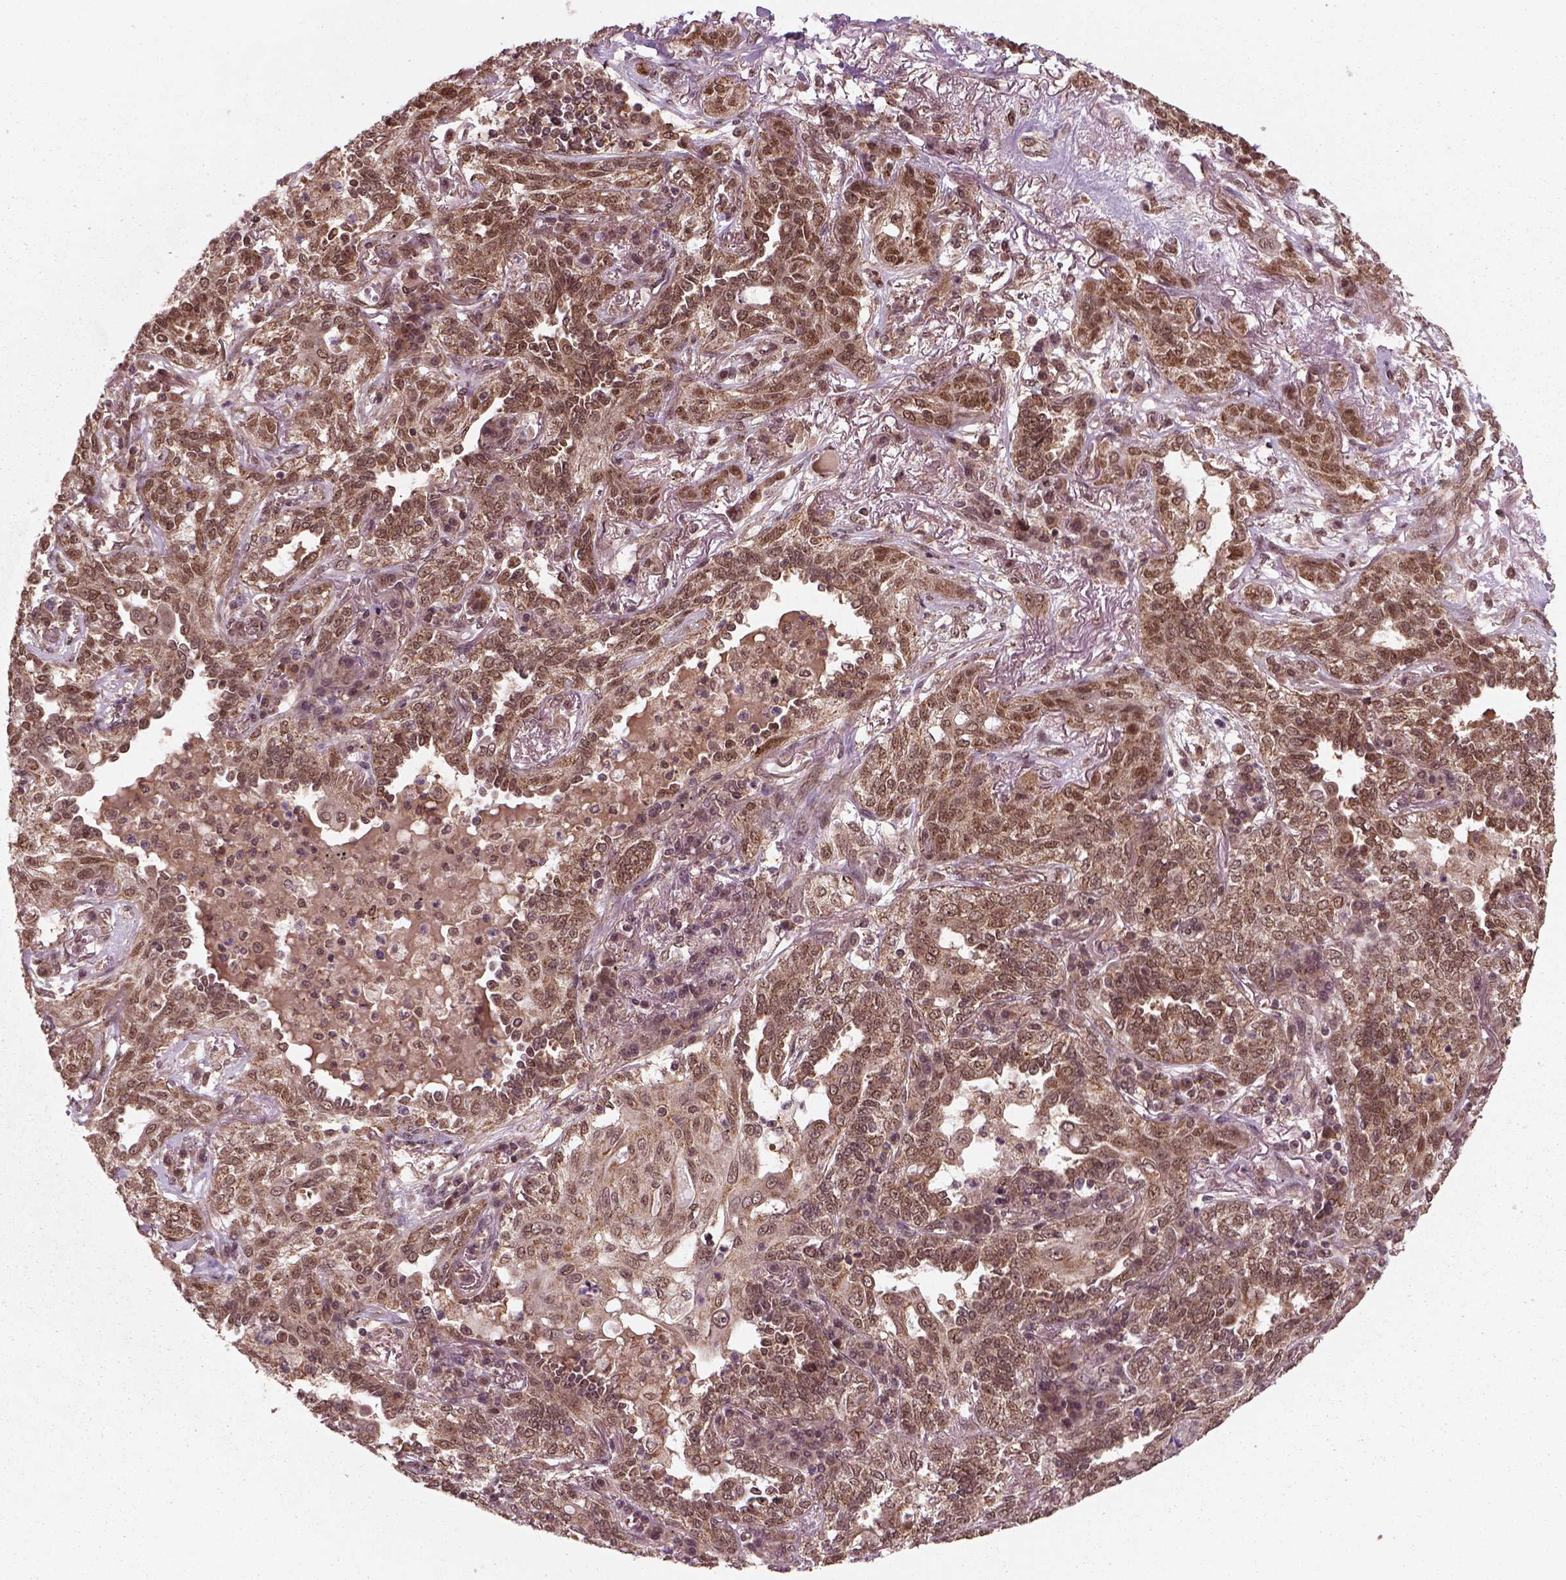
{"staining": {"intensity": "moderate", "quantity": ">75%", "location": "cytoplasmic/membranous,nuclear"}, "tissue": "lung cancer", "cell_type": "Tumor cells", "image_type": "cancer", "snomed": [{"axis": "morphology", "description": "Squamous cell carcinoma, NOS"}, {"axis": "topography", "description": "Lung"}], "caption": "DAB immunohistochemical staining of human lung cancer (squamous cell carcinoma) shows moderate cytoplasmic/membranous and nuclear protein positivity in about >75% of tumor cells.", "gene": "NUDT9", "patient": {"sex": "female", "age": 70}}